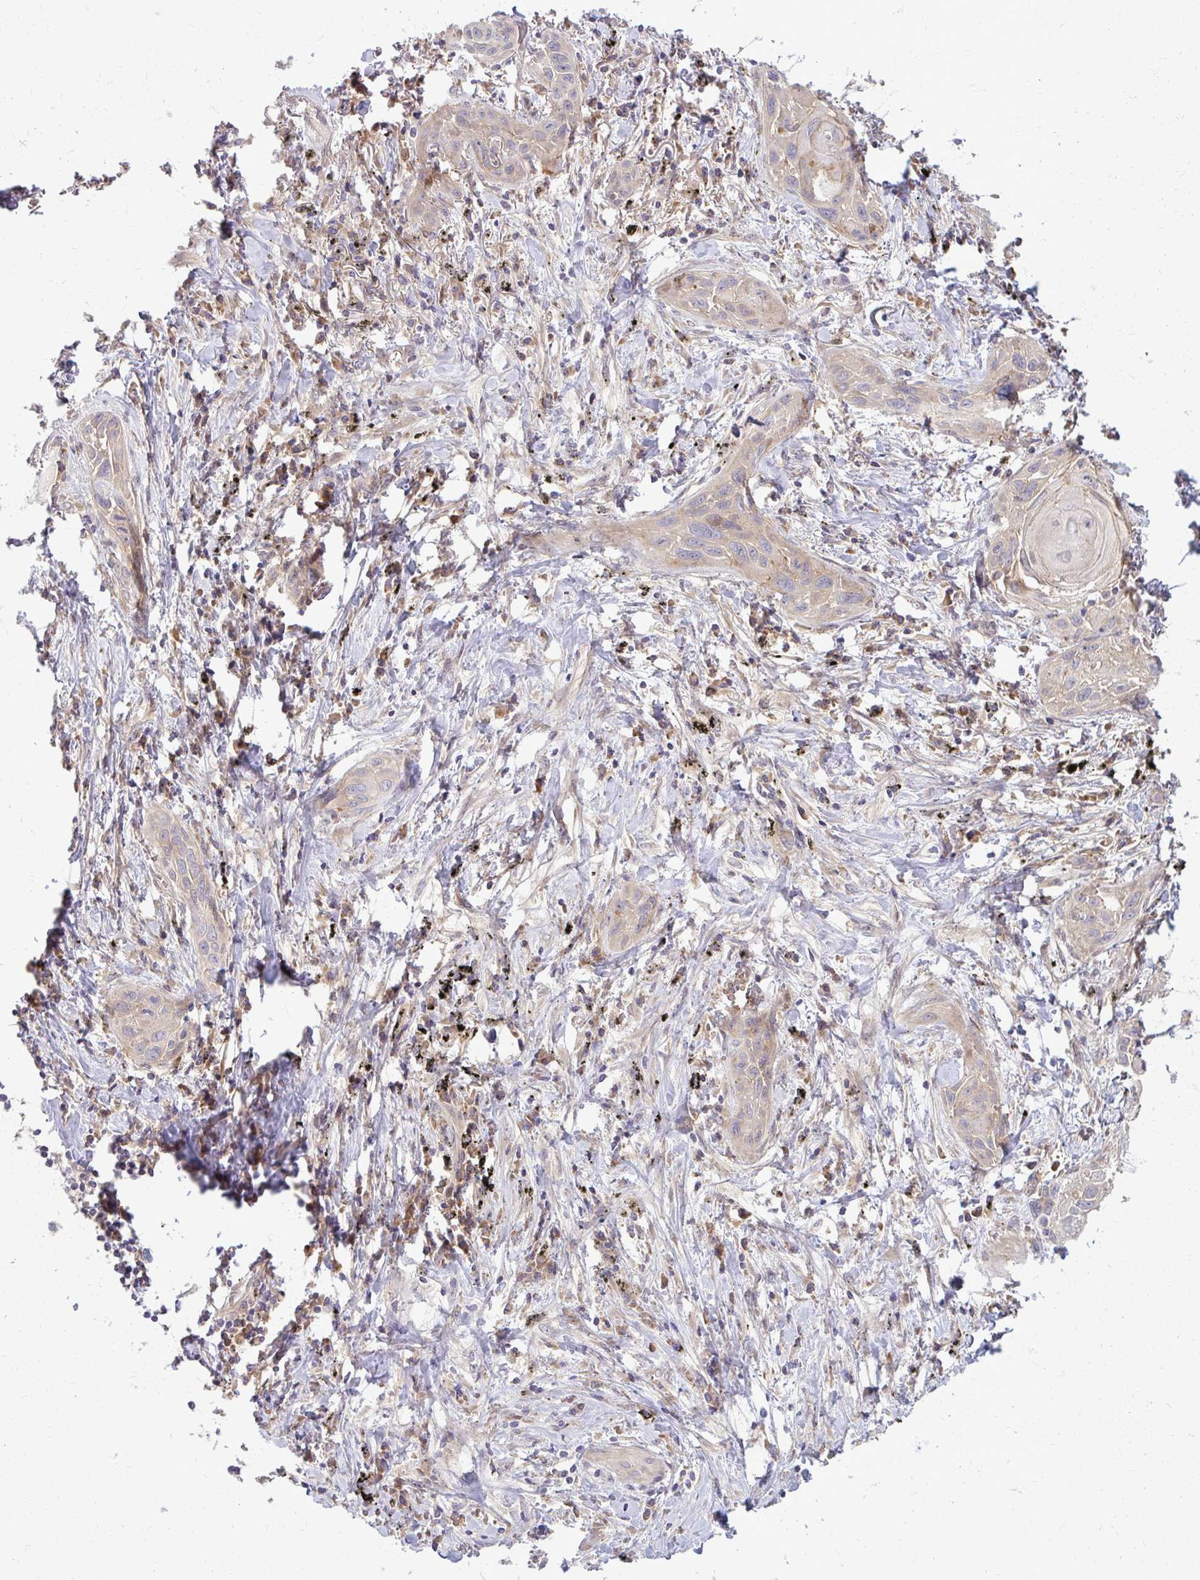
{"staining": {"intensity": "weak", "quantity": "<25%", "location": "cytoplasmic/membranous"}, "tissue": "lung cancer", "cell_type": "Tumor cells", "image_type": "cancer", "snomed": [{"axis": "morphology", "description": "Squamous cell carcinoma, NOS"}, {"axis": "topography", "description": "Lung"}], "caption": "Tumor cells are negative for protein expression in human squamous cell carcinoma (lung).", "gene": "OXNAD1", "patient": {"sex": "male", "age": 79}}